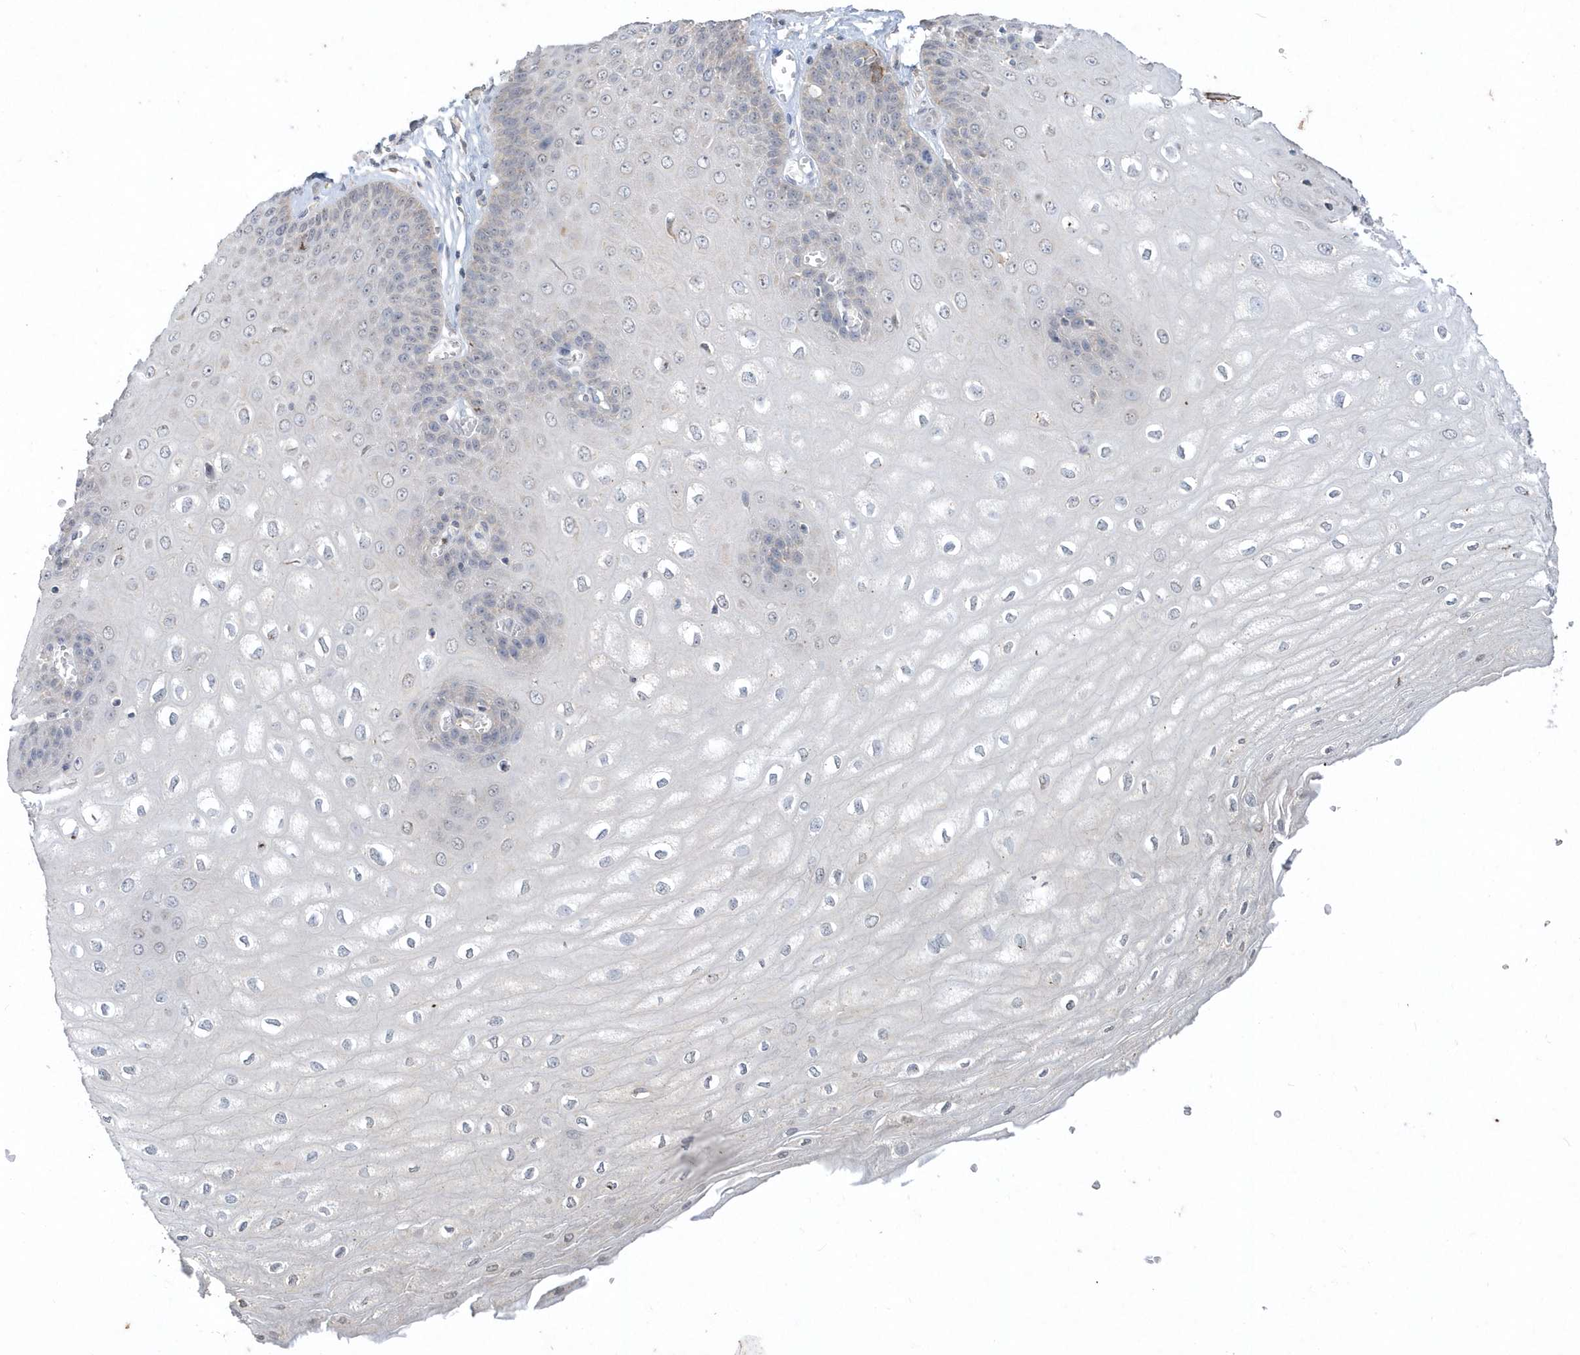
{"staining": {"intensity": "weak", "quantity": "<25%", "location": "cytoplasmic/membranous,nuclear"}, "tissue": "esophagus", "cell_type": "Squamous epithelial cells", "image_type": "normal", "snomed": [{"axis": "morphology", "description": "Normal tissue, NOS"}, {"axis": "topography", "description": "Esophagus"}], "caption": "An immunohistochemistry photomicrograph of unremarkable esophagus is shown. There is no staining in squamous epithelial cells of esophagus. (Stains: DAB (3,3'-diaminobenzidine) immunohistochemistry (IHC) with hematoxylin counter stain, Microscopy: brightfield microscopy at high magnification).", "gene": "AKR7A2", "patient": {"sex": "male", "age": 60}}